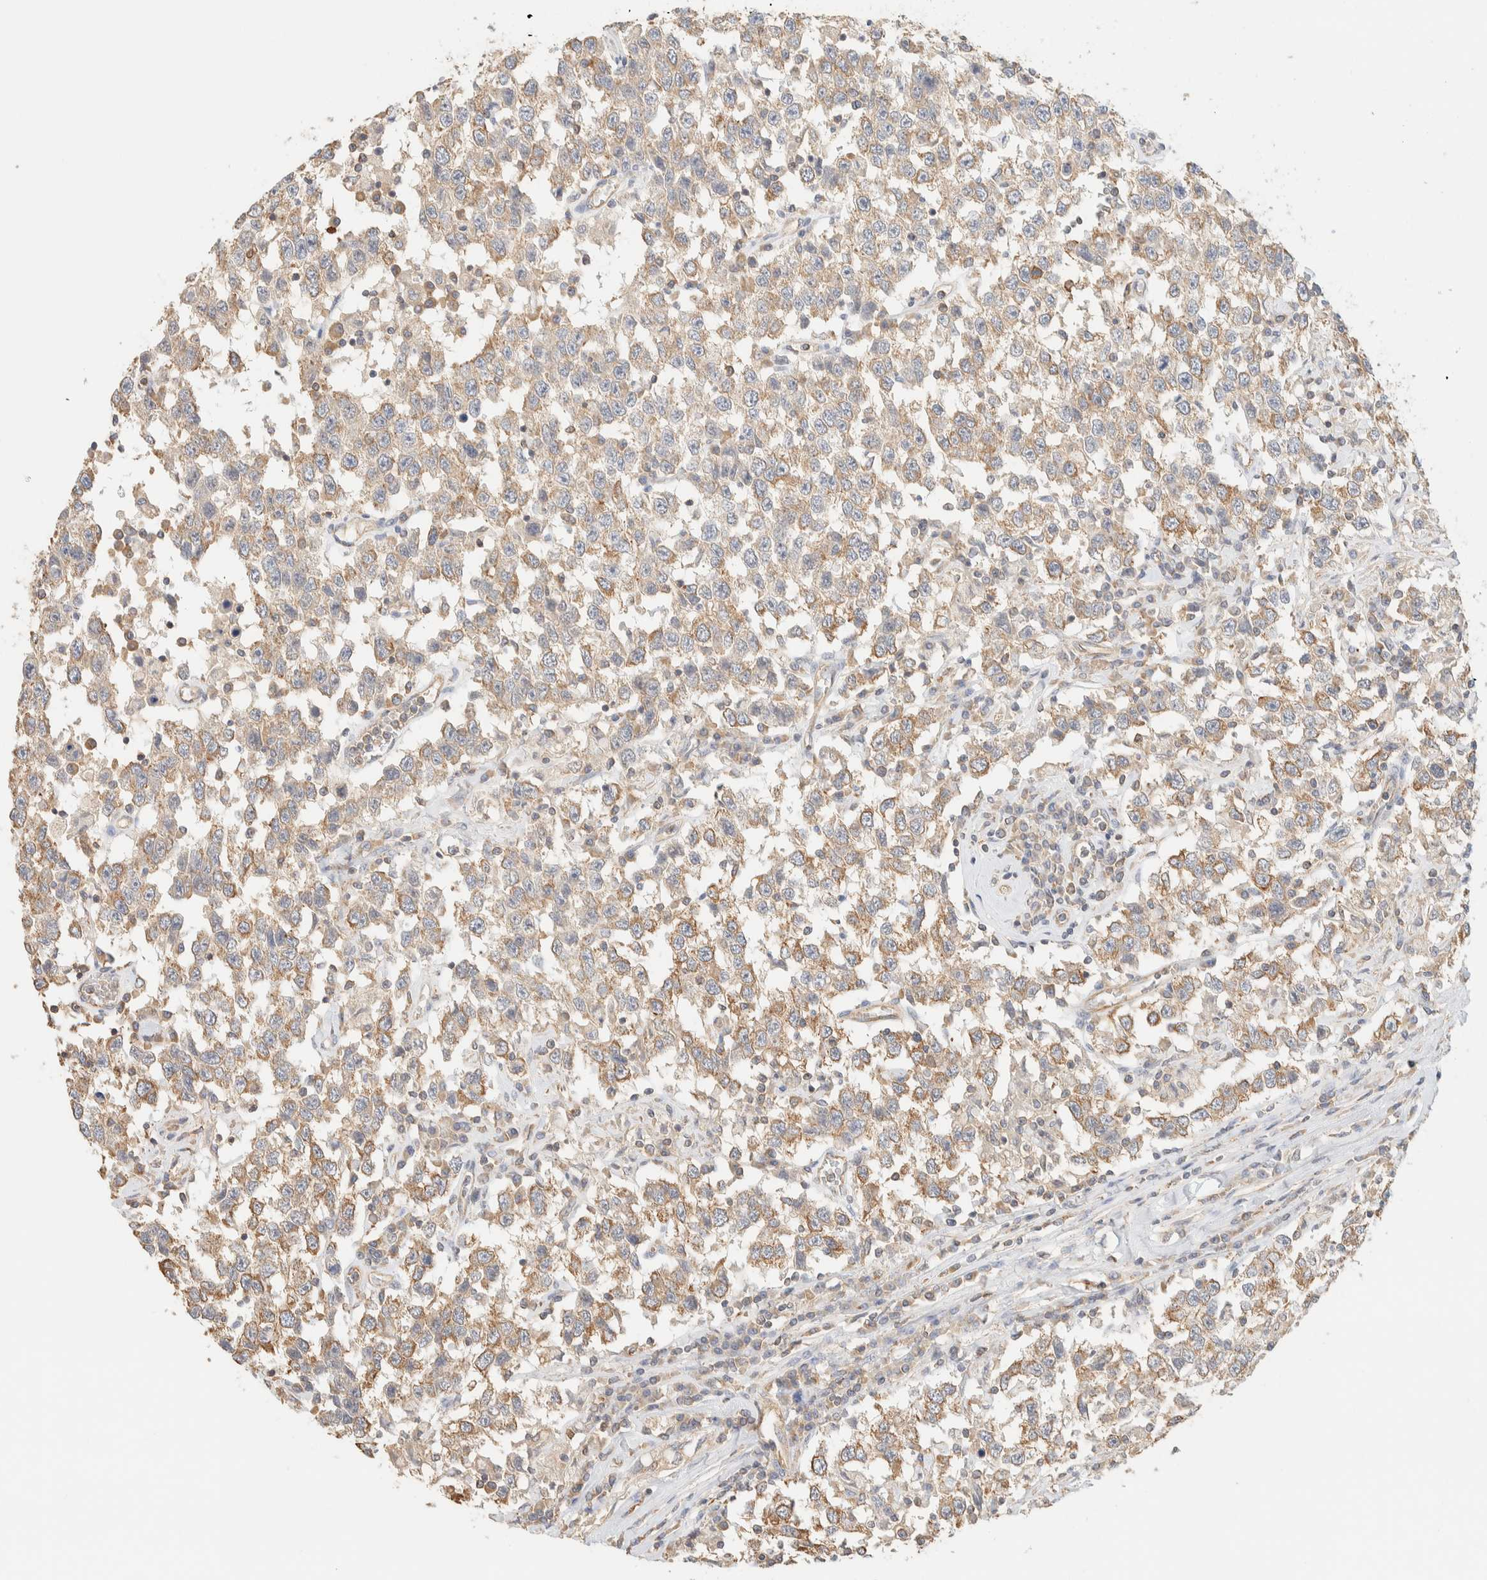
{"staining": {"intensity": "moderate", "quantity": ">75%", "location": "cytoplasmic/membranous"}, "tissue": "testis cancer", "cell_type": "Tumor cells", "image_type": "cancer", "snomed": [{"axis": "morphology", "description": "Seminoma, NOS"}, {"axis": "topography", "description": "Testis"}], "caption": "Immunohistochemical staining of seminoma (testis) reveals medium levels of moderate cytoplasmic/membranous staining in about >75% of tumor cells.", "gene": "TBC1D8B", "patient": {"sex": "male", "age": 41}}